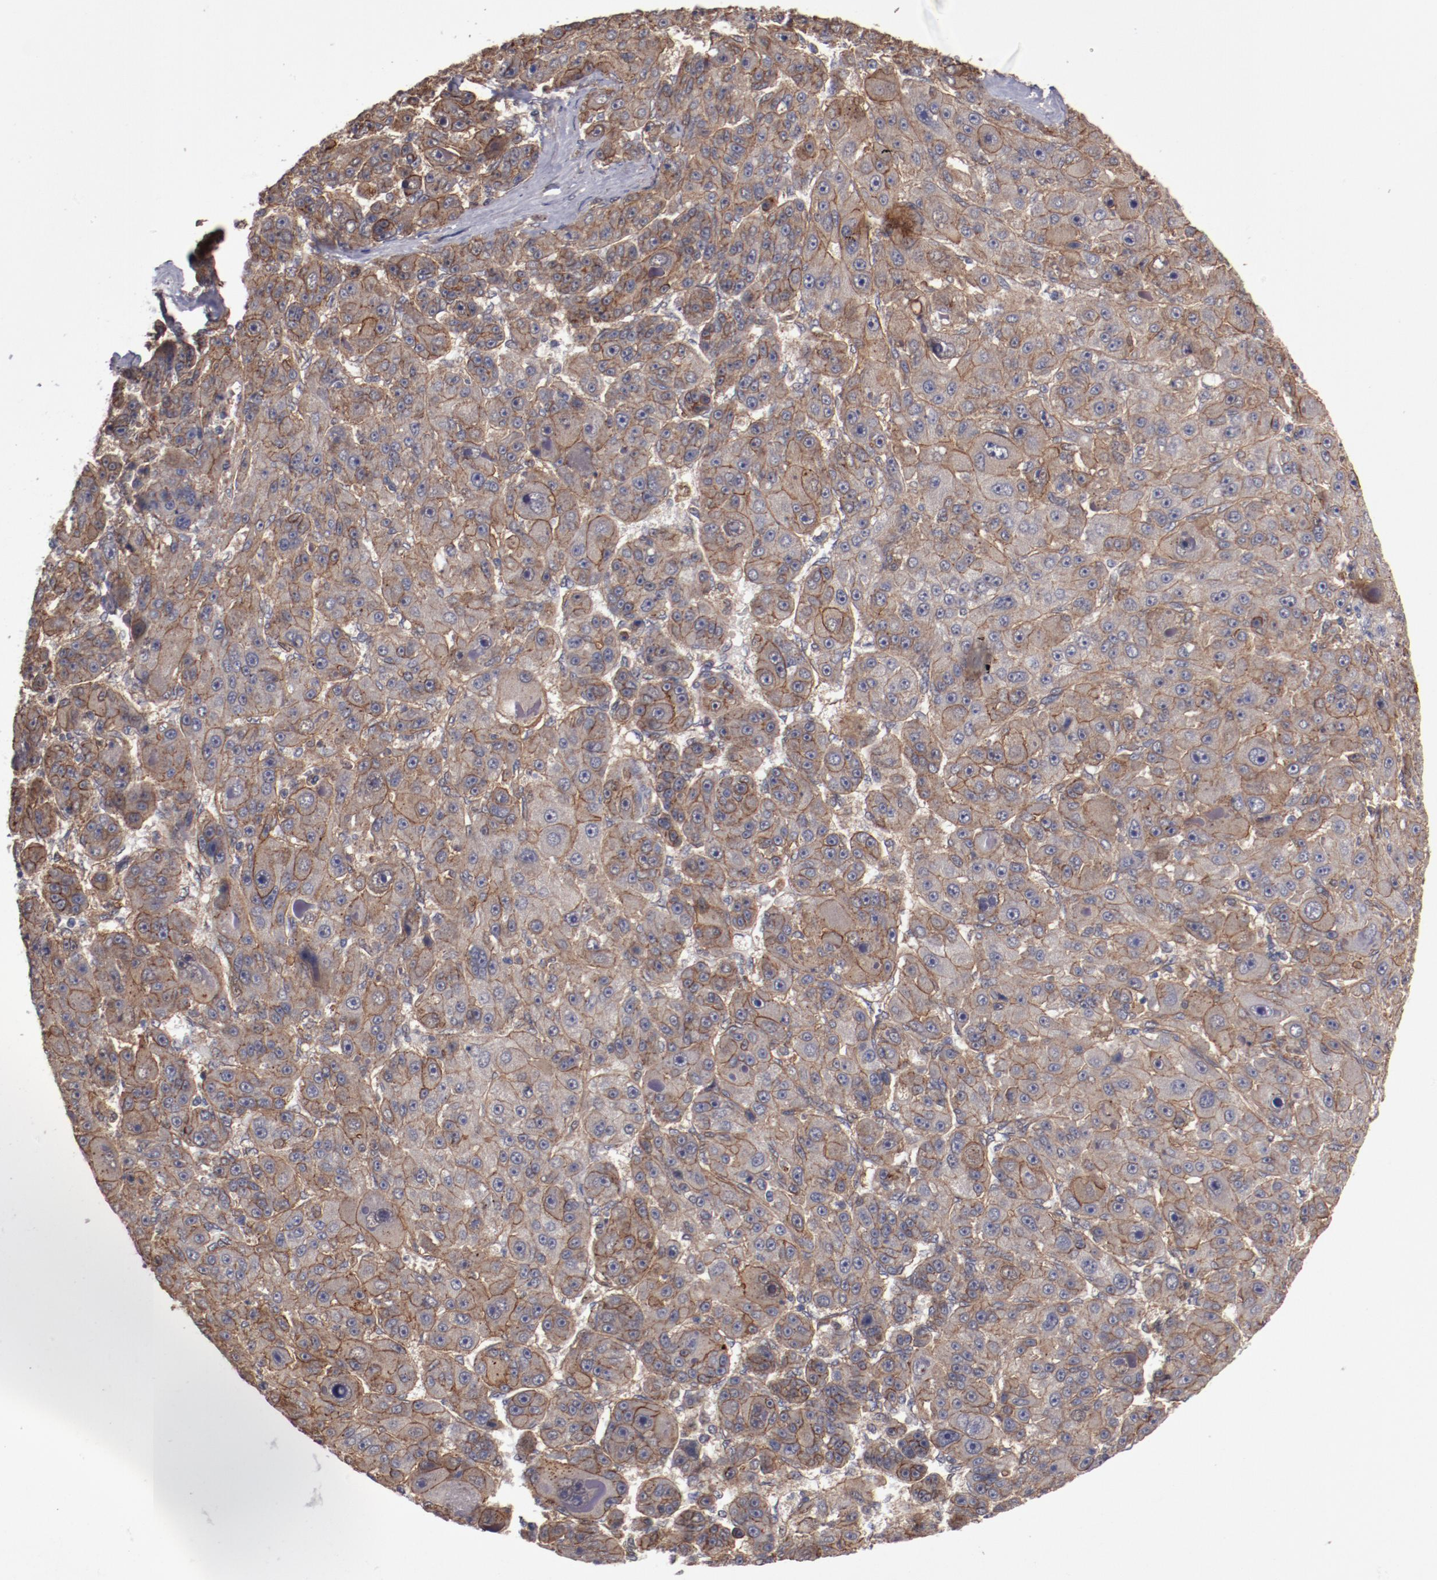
{"staining": {"intensity": "moderate", "quantity": ">75%", "location": "cytoplasmic/membranous"}, "tissue": "liver cancer", "cell_type": "Tumor cells", "image_type": "cancer", "snomed": [{"axis": "morphology", "description": "Carcinoma, Hepatocellular, NOS"}, {"axis": "topography", "description": "Liver"}], "caption": "The micrograph exhibits staining of liver cancer, revealing moderate cytoplasmic/membranous protein expression (brown color) within tumor cells.", "gene": "DNAAF2", "patient": {"sex": "male", "age": 76}}